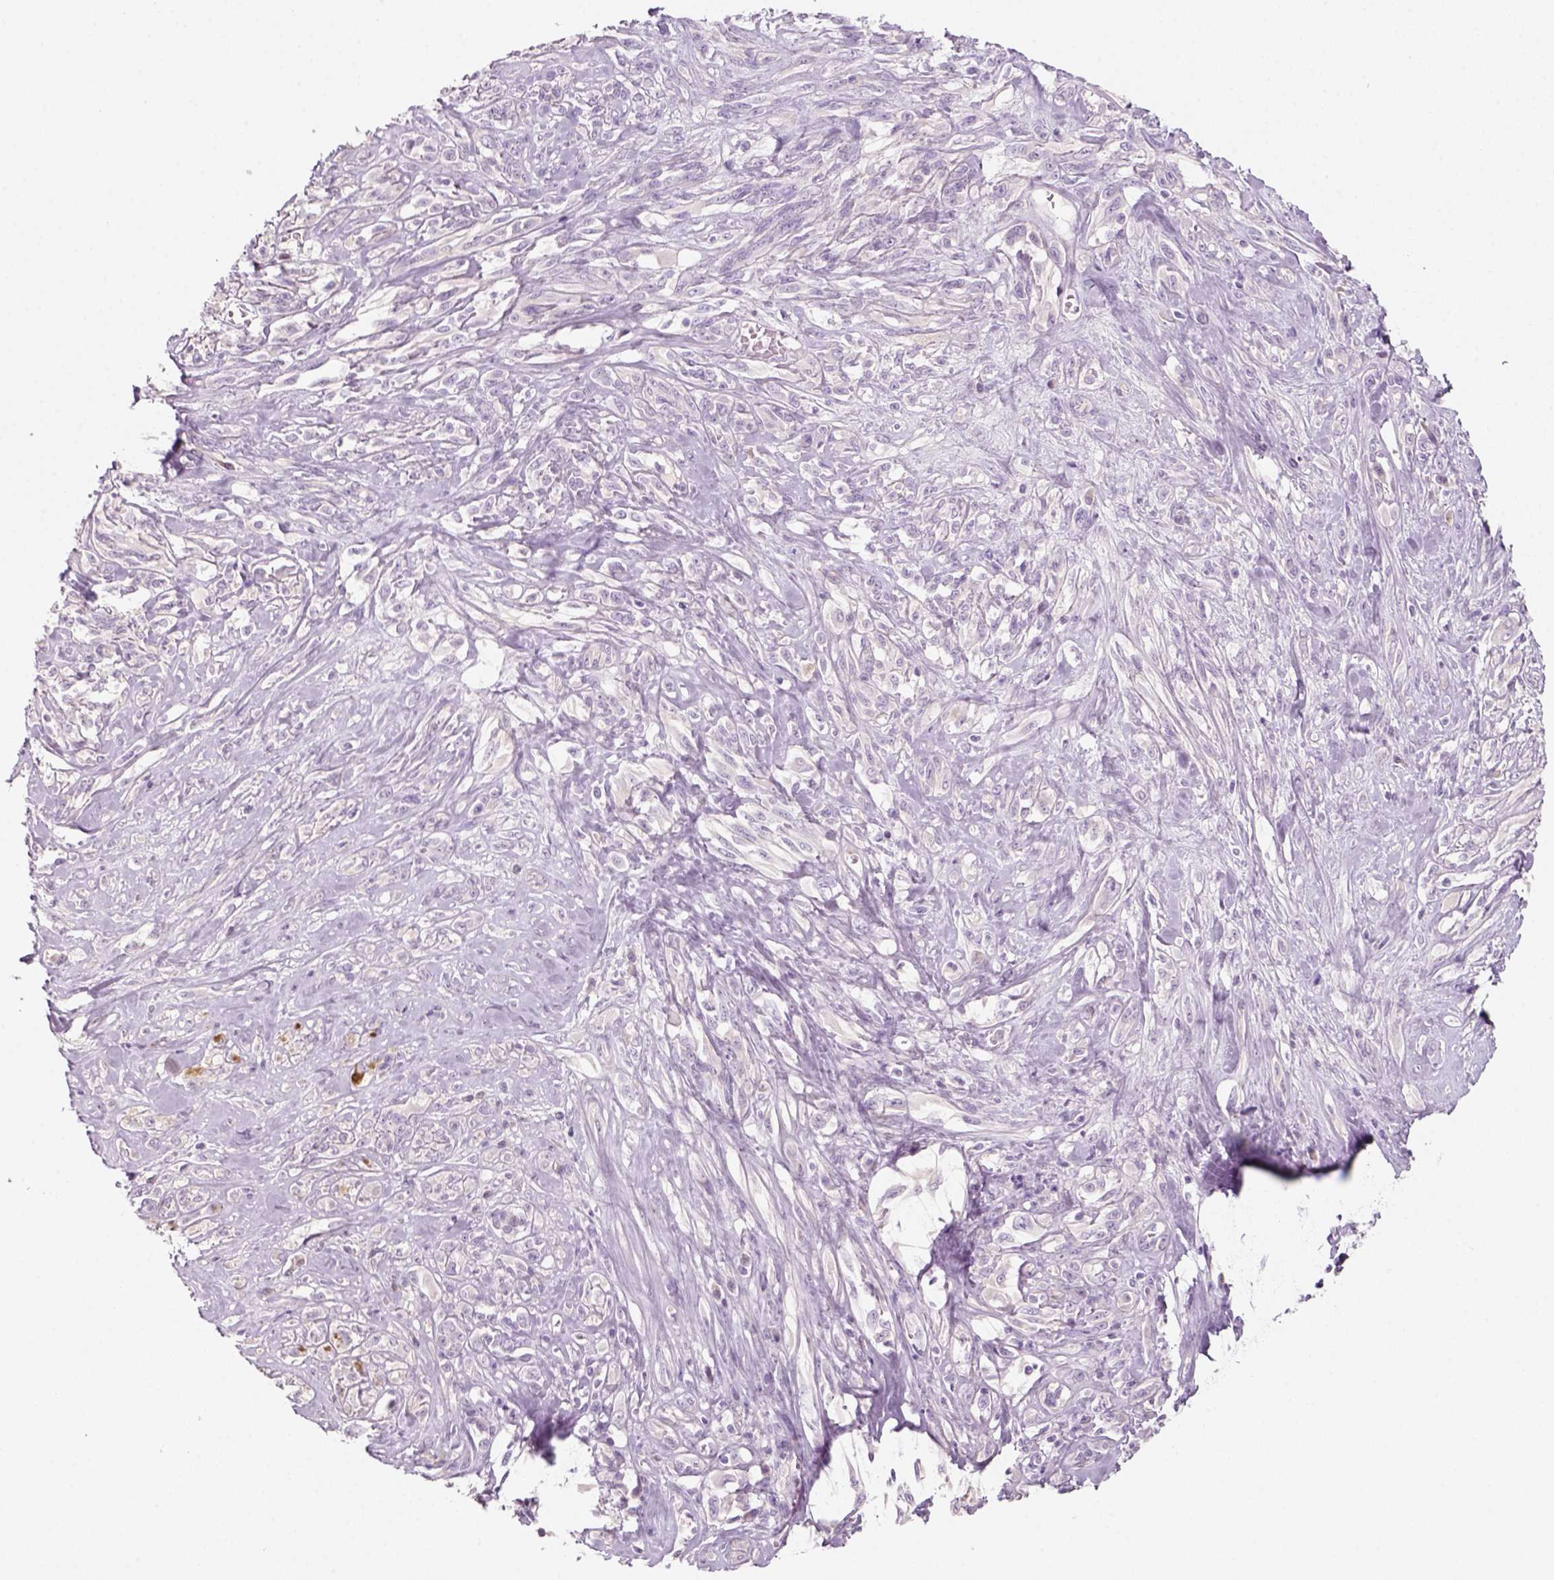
{"staining": {"intensity": "negative", "quantity": "none", "location": "none"}, "tissue": "melanoma", "cell_type": "Tumor cells", "image_type": "cancer", "snomed": [{"axis": "morphology", "description": "Malignant melanoma, NOS"}, {"axis": "topography", "description": "Skin"}], "caption": "Malignant melanoma was stained to show a protein in brown. There is no significant staining in tumor cells.", "gene": "KRT25", "patient": {"sex": "female", "age": 91}}